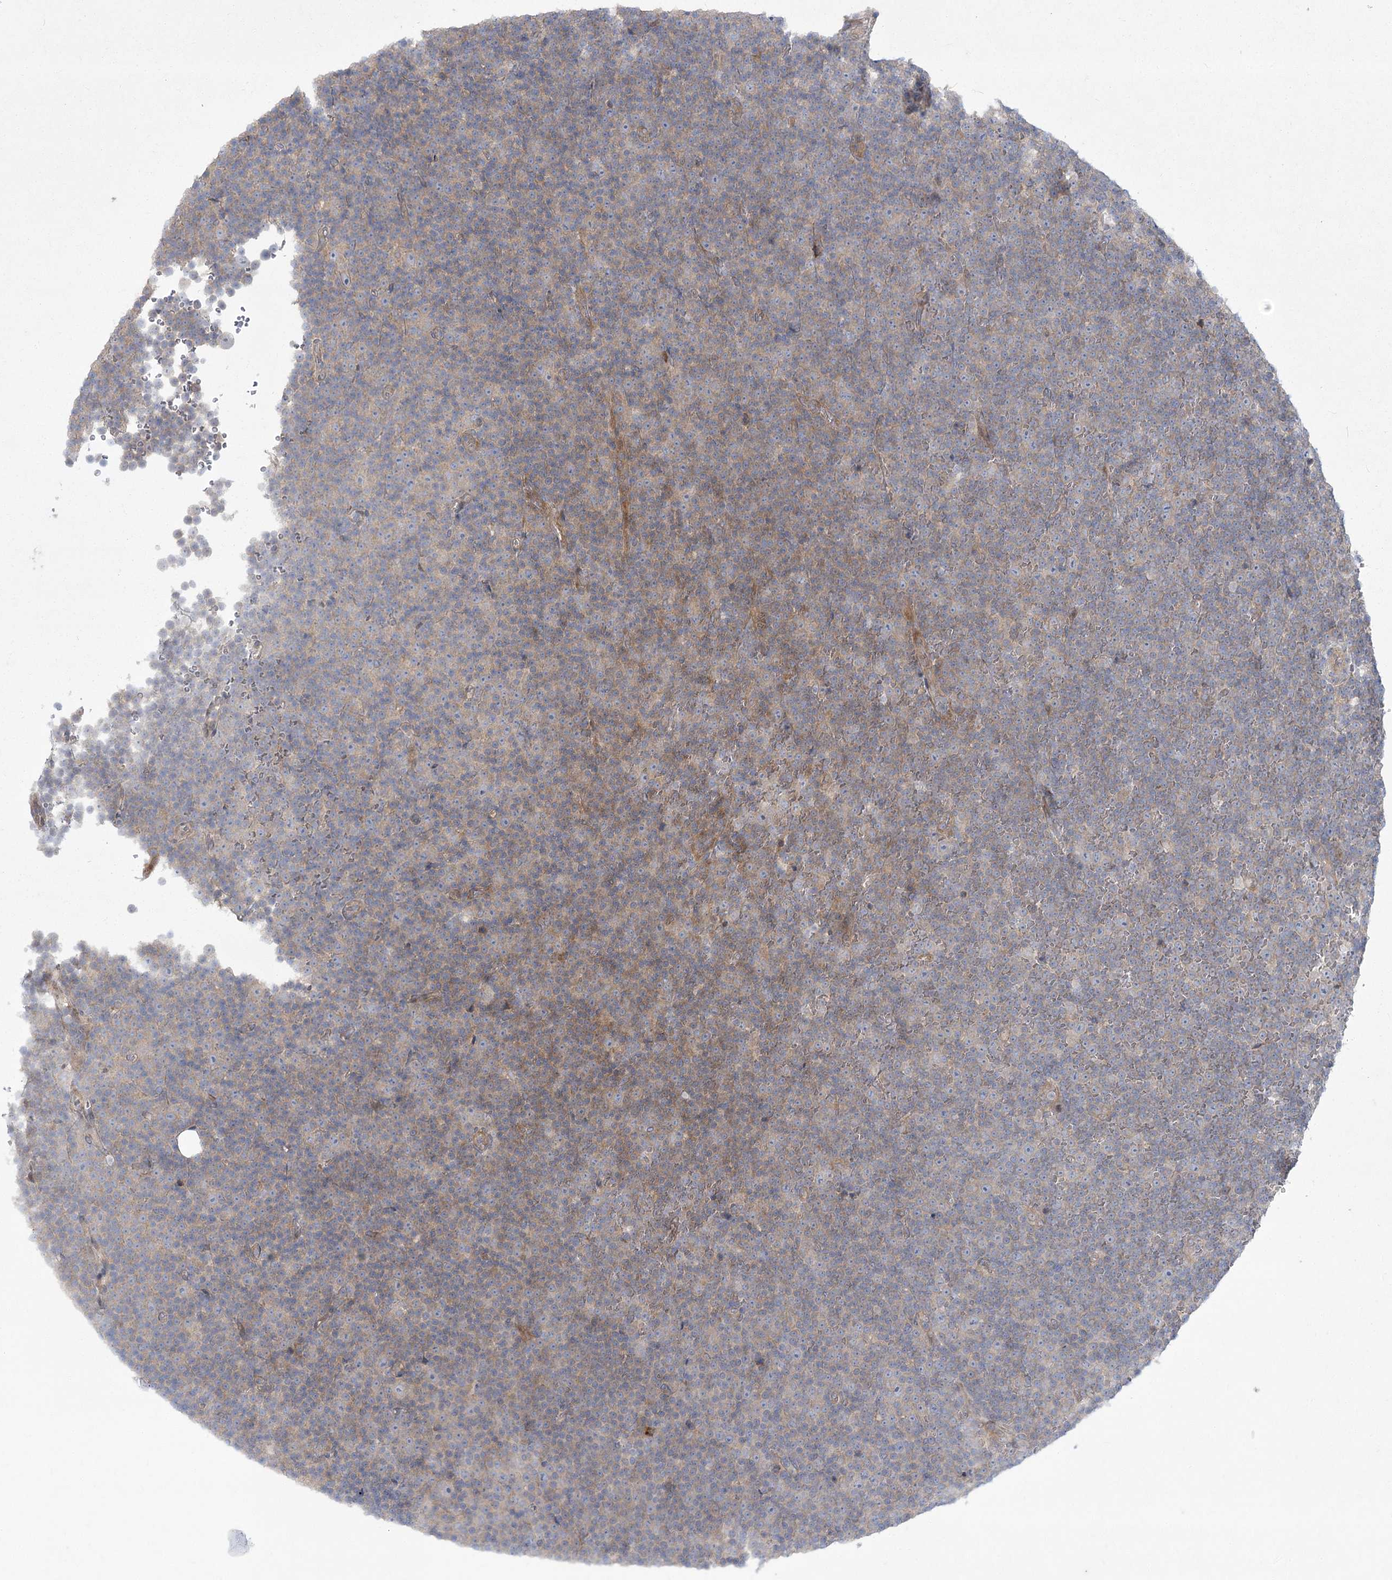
{"staining": {"intensity": "negative", "quantity": "none", "location": "none"}, "tissue": "lymphoma", "cell_type": "Tumor cells", "image_type": "cancer", "snomed": [{"axis": "morphology", "description": "Malignant lymphoma, non-Hodgkin's type, Low grade"}, {"axis": "topography", "description": "Lymph node"}], "caption": "Immunohistochemical staining of human lymphoma displays no significant positivity in tumor cells.", "gene": "CAMTA1", "patient": {"sex": "female", "age": 67}}